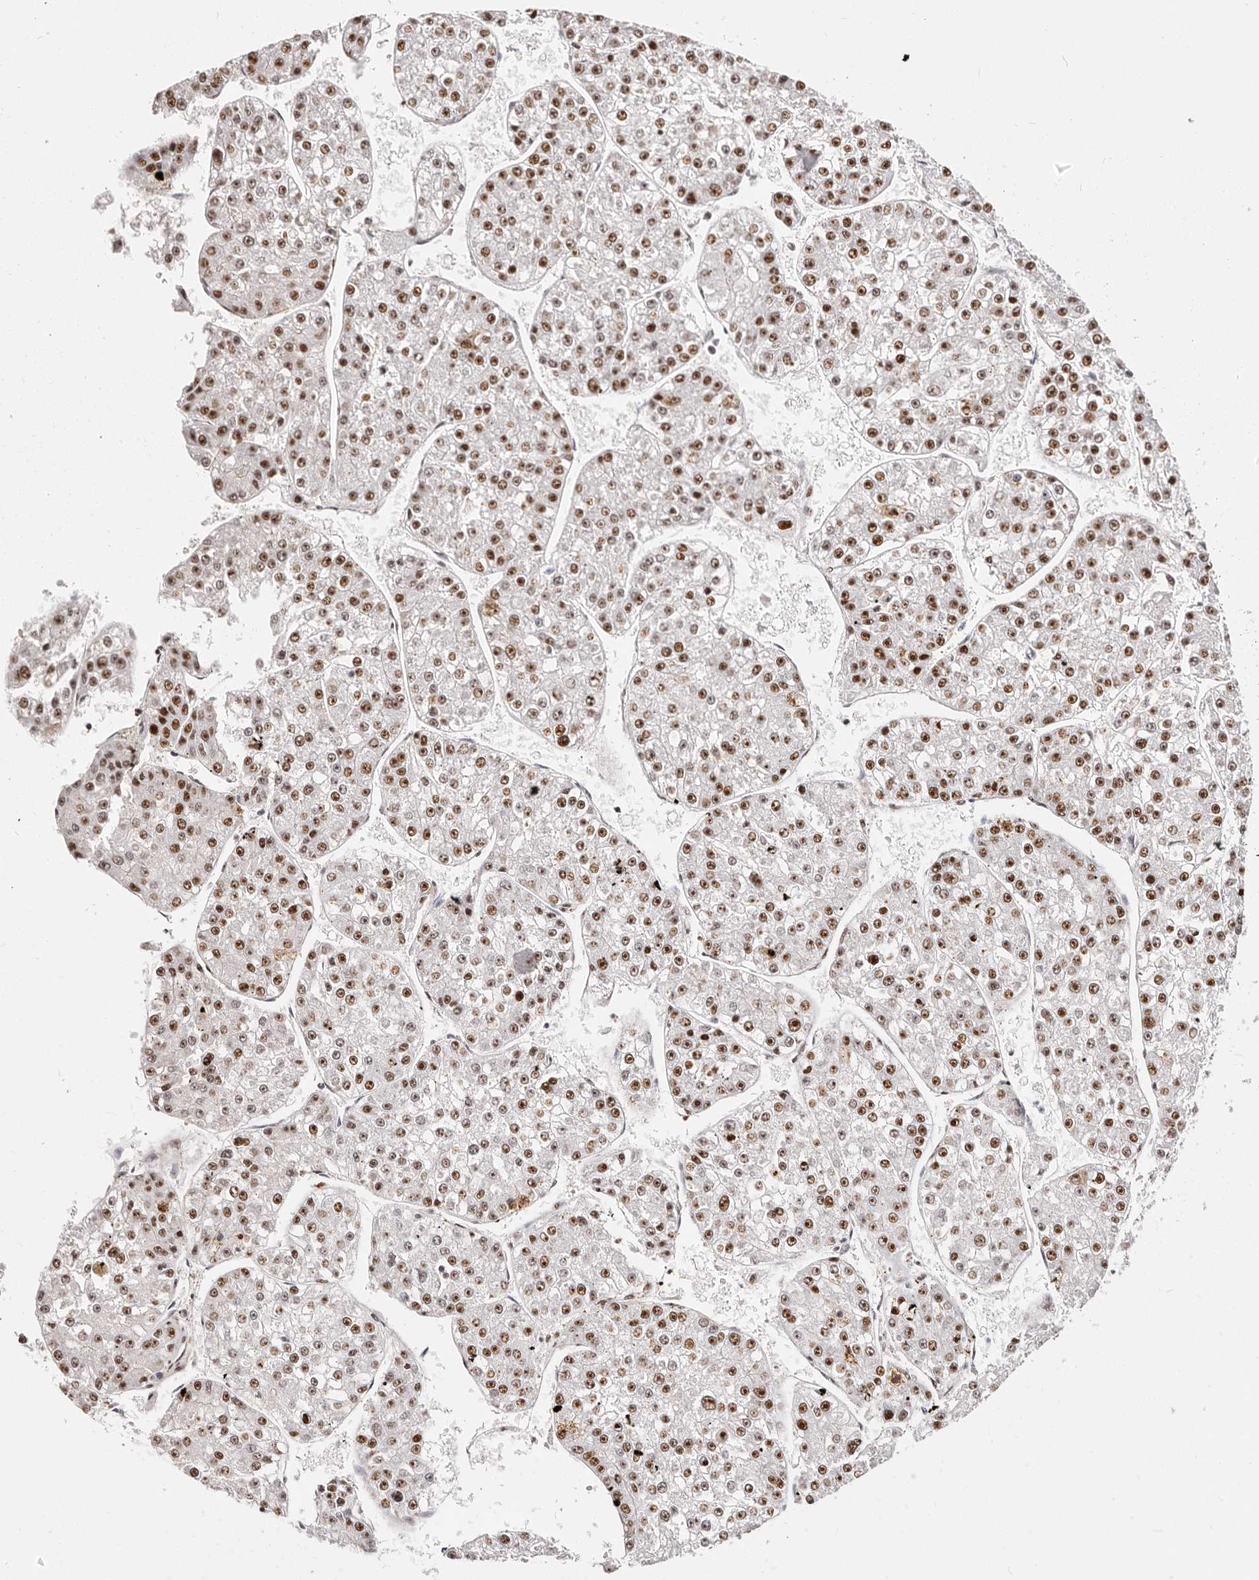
{"staining": {"intensity": "strong", "quantity": "25%-75%", "location": "nuclear"}, "tissue": "liver cancer", "cell_type": "Tumor cells", "image_type": "cancer", "snomed": [{"axis": "morphology", "description": "Carcinoma, Hepatocellular, NOS"}, {"axis": "topography", "description": "Liver"}], "caption": "Protein analysis of liver cancer (hepatocellular carcinoma) tissue shows strong nuclear staining in about 25%-75% of tumor cells.", "gene": "IQGAP3", "patient": {"sex": "female", "age": 73}}